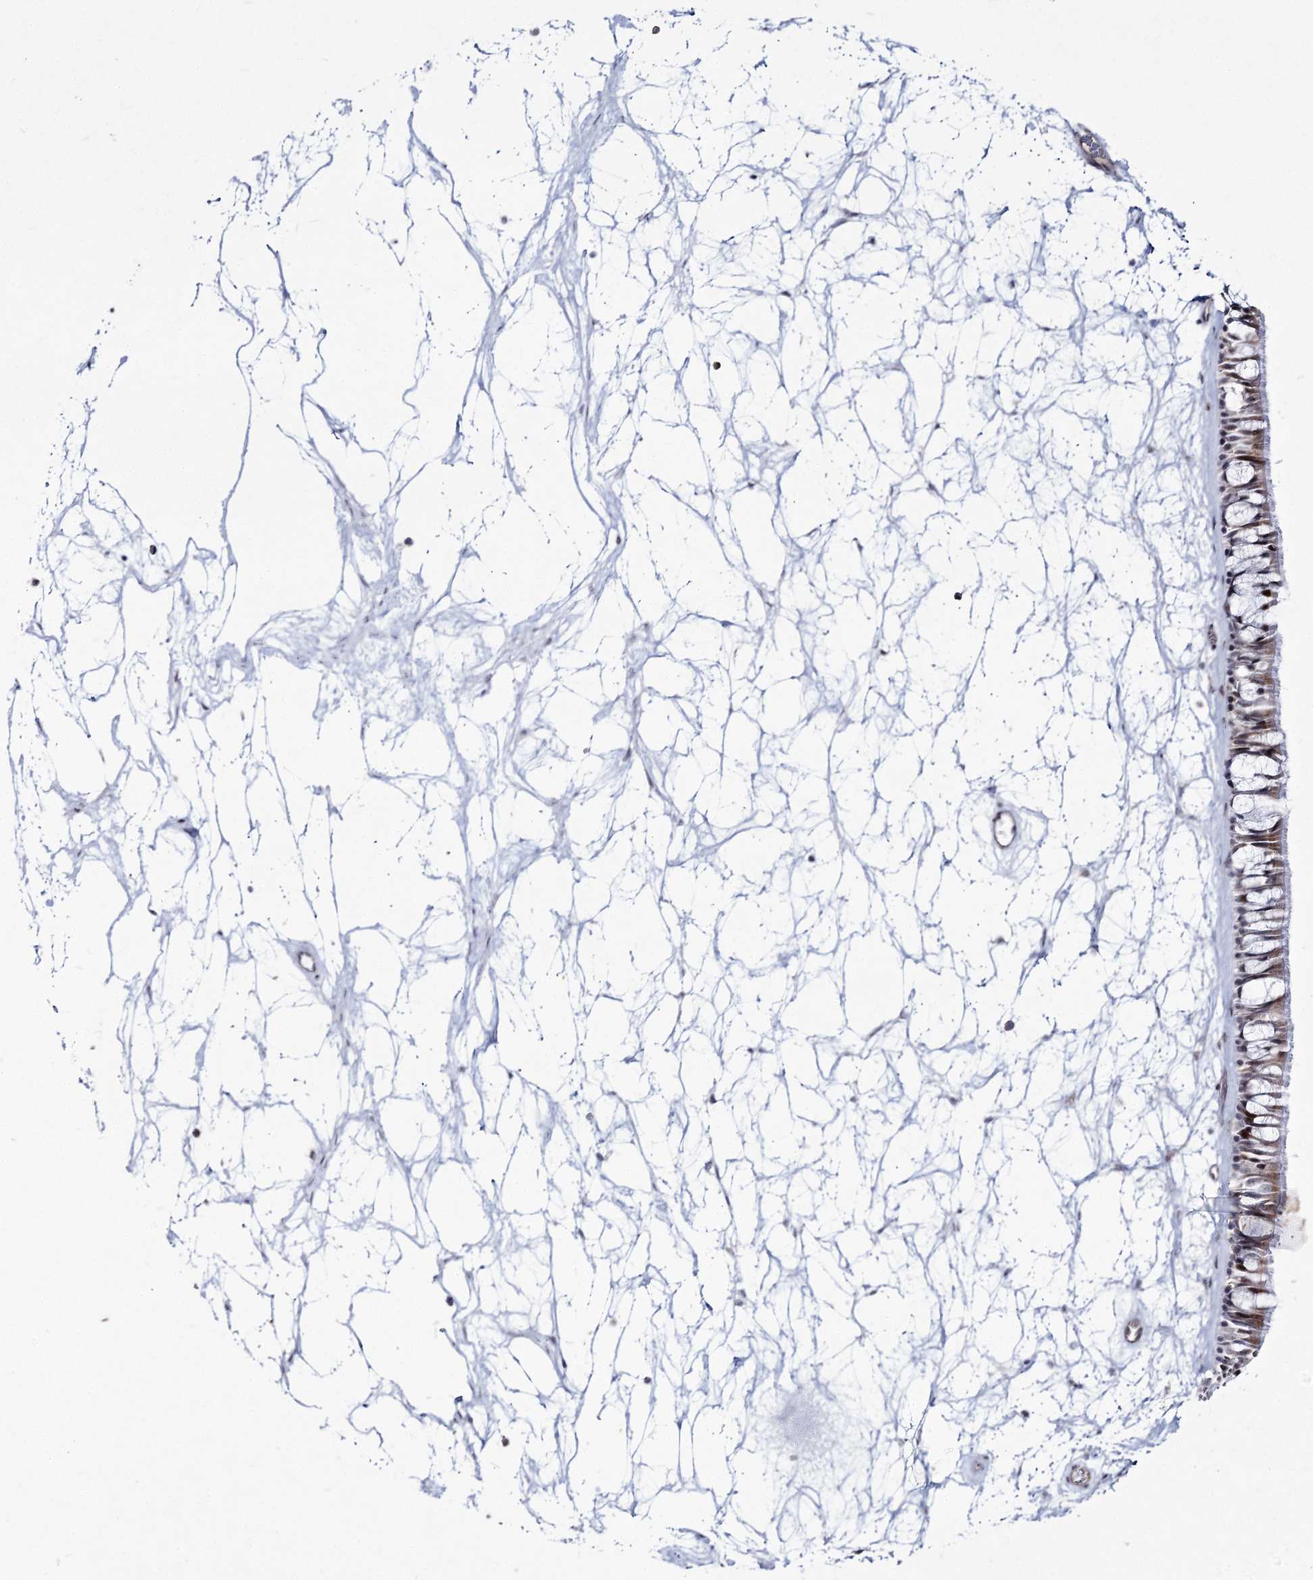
{"staining": {"intensity": "moderate", "quantity": "<25%", "location": "cytoplasmic/membranous,nuclear"}, "tissue": "nasopharynx", "cell_type": "Respiratory epithelial cells", "image_type": "normal", "snomed": [{"axis": "morphology", "description": "Normal tissue, NOS"}, {"axis": "topography", "description": "Nasopharynx"}], "caption": "Protein staining exhibits moderate cytoplasmic/membranous,nuclear positivity in about <25% of respiratory epithelial cells in benign nasopharynx.", "gene": "YBX3", "patient": {"sex": "male", "age": 64}}